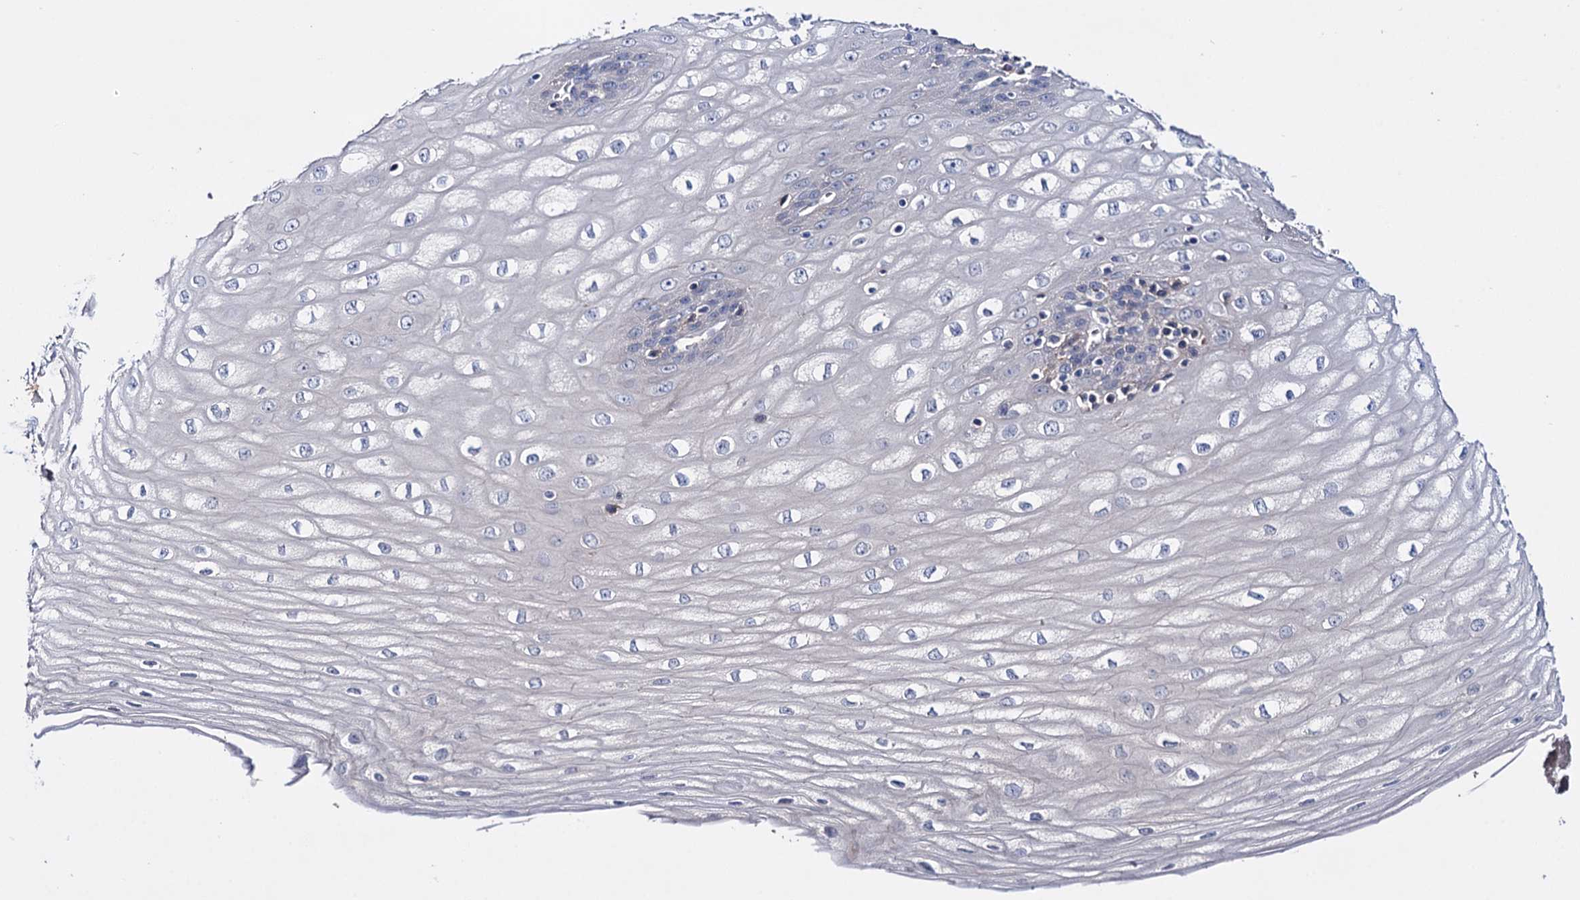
{"staining": {"intensity": "negative", "quantity": "none", "location": "none"}, "tissue": "esophagus", "cell_type": "Squamous epithelial cells", "image_type": "normal", "snomed": [{"axis": "morphology", "description": "Normal tissue, NOS"}, {"axis": "topography", "description": "Esophagus"}], "caption": "Squamous epithelial cells show no significant positivity in unremarkable esophagus. (DAB immunohistochemistry with hematoxylin counter stain).", "gene": "PPP1R32", "patient": {"sex": "male", "age": 60}}